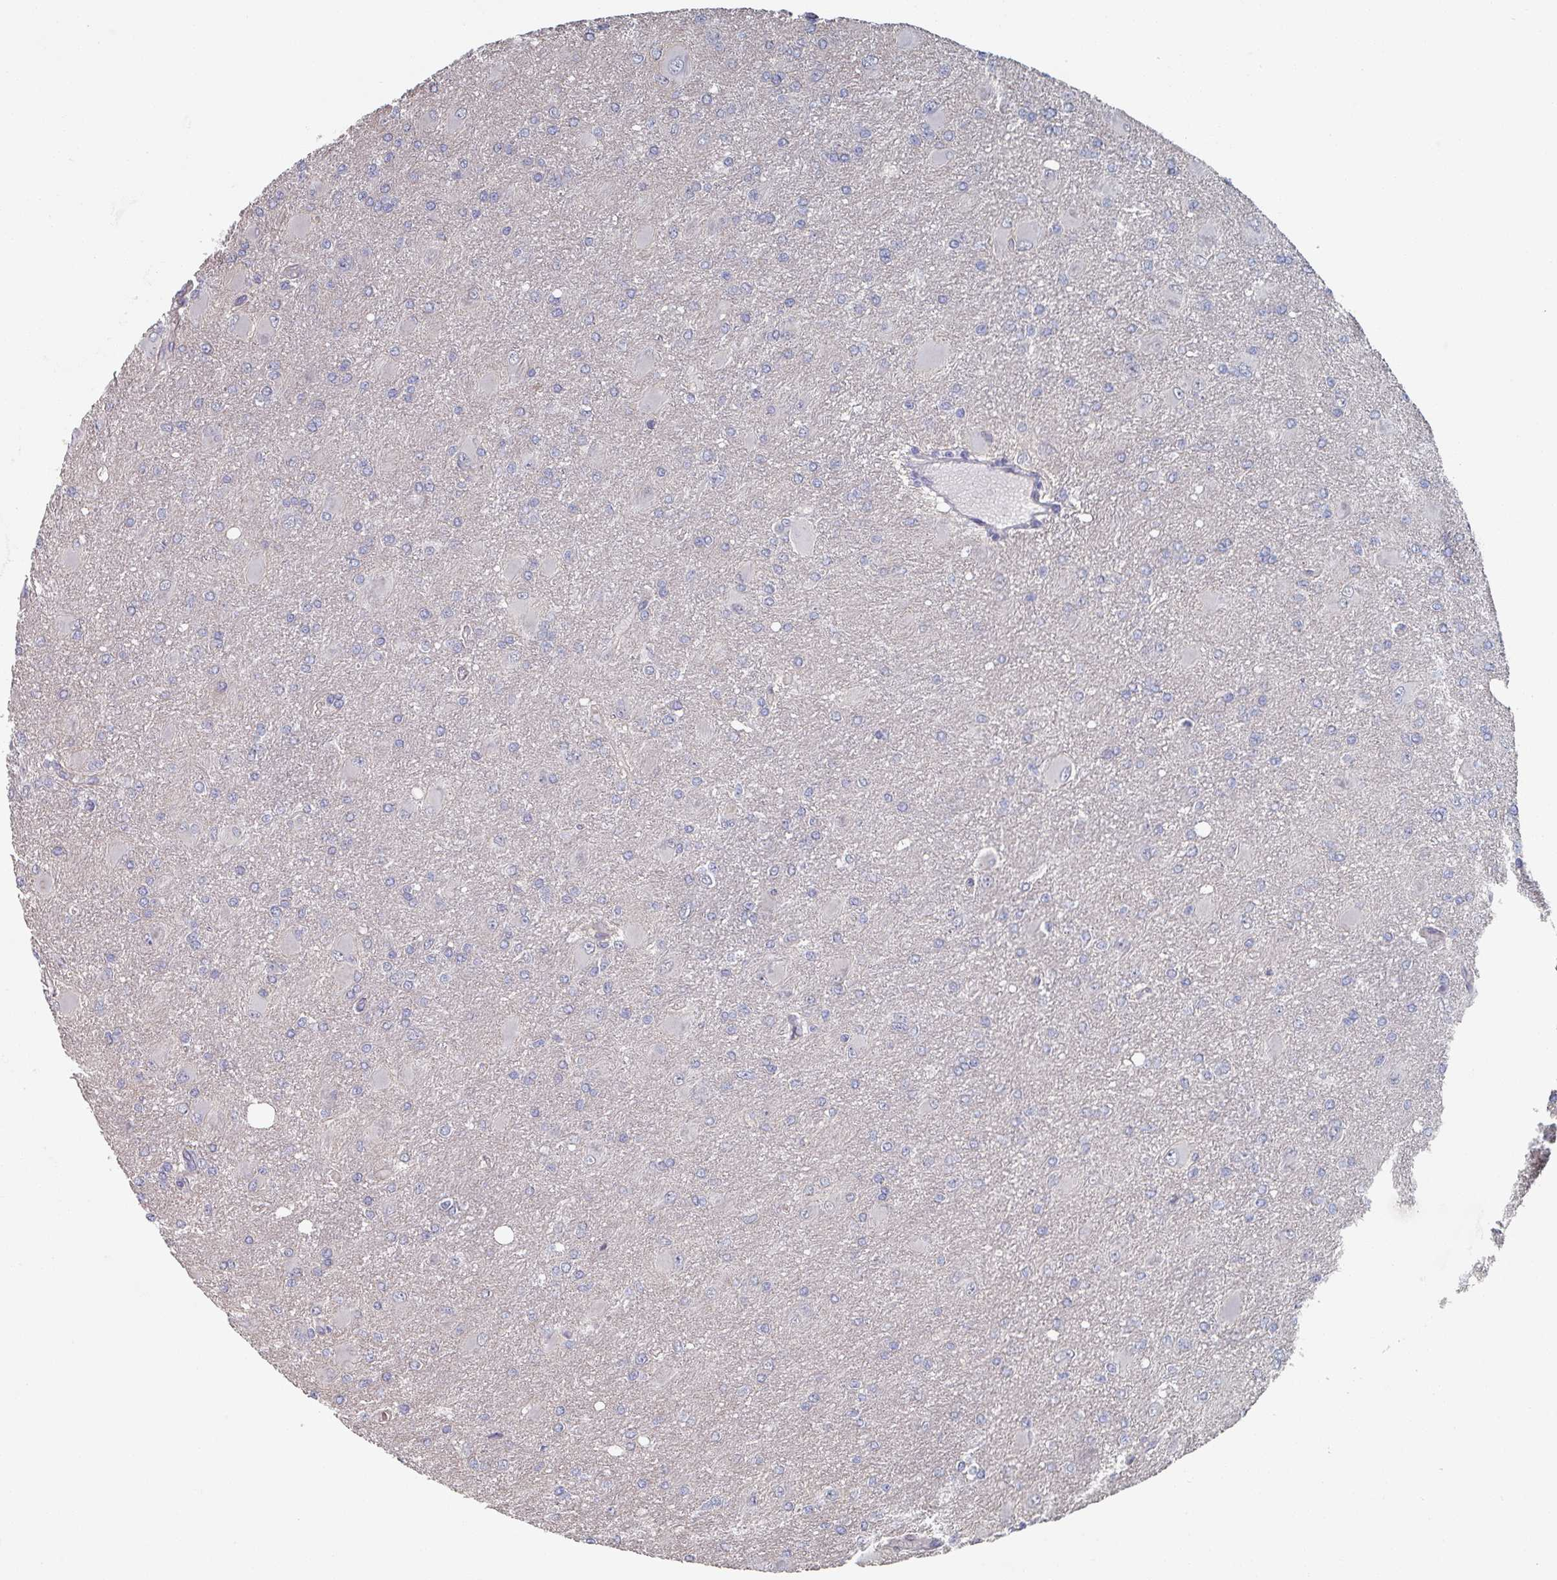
{"staining": {"intensity": "negative", "quantity": "none", "location": "none"}, "tissue": "glioma", "cell_type": "Tumor cells", "image_type": "cancer", "snomed": [{"axis": "morphology", "description": "Glioma, malignant, High grade"}, {"axis": "topography", "description": "Brain"}], "caption": "The immunohistochemistry (IHC) photomicrograph has no significant positivity in tumor cells of glioma tissue.", "gene": "EFL1", "patient": {"sex": "male", "age": 67}}